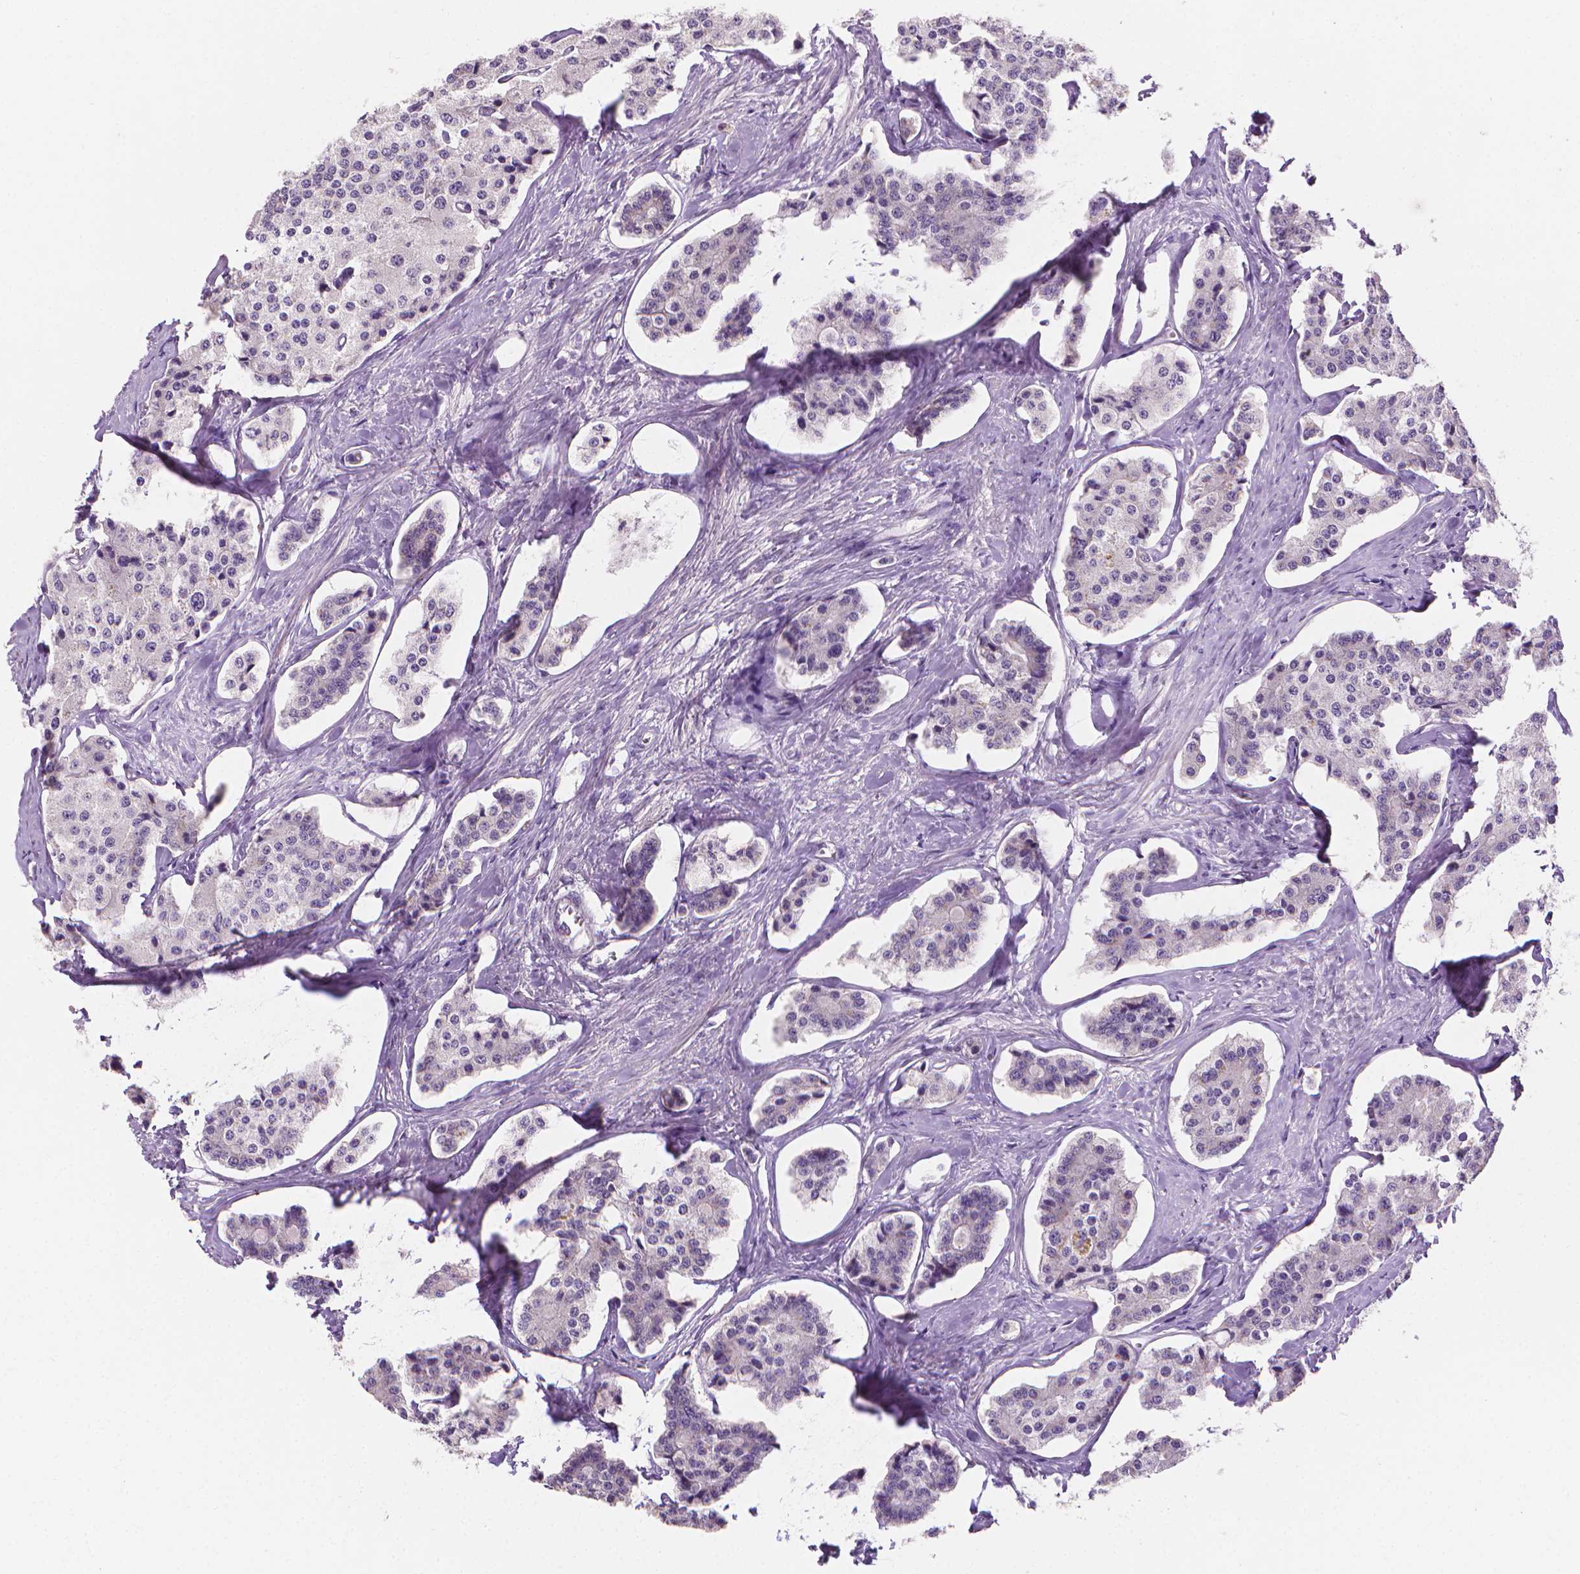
{"staining": {"intensity": "negative", "quantity": "none", "location": "none"}, "tissue": "carcinoid", "cell_type": "Tumor cells", "image_type": "cancer", "snomed": [{"axis": "morphology", "description": "Carcinoid, malignant, NOS"}, {"axis": "topography", "description": "Small intestine"}], "caption": "A high-resolution histopathology image shows IHC staining of malignant carcinoid, which exhibits no significant staining in tumor cells.", "gene": "FASN", "patient": {"sex": "female", "age": 65}}